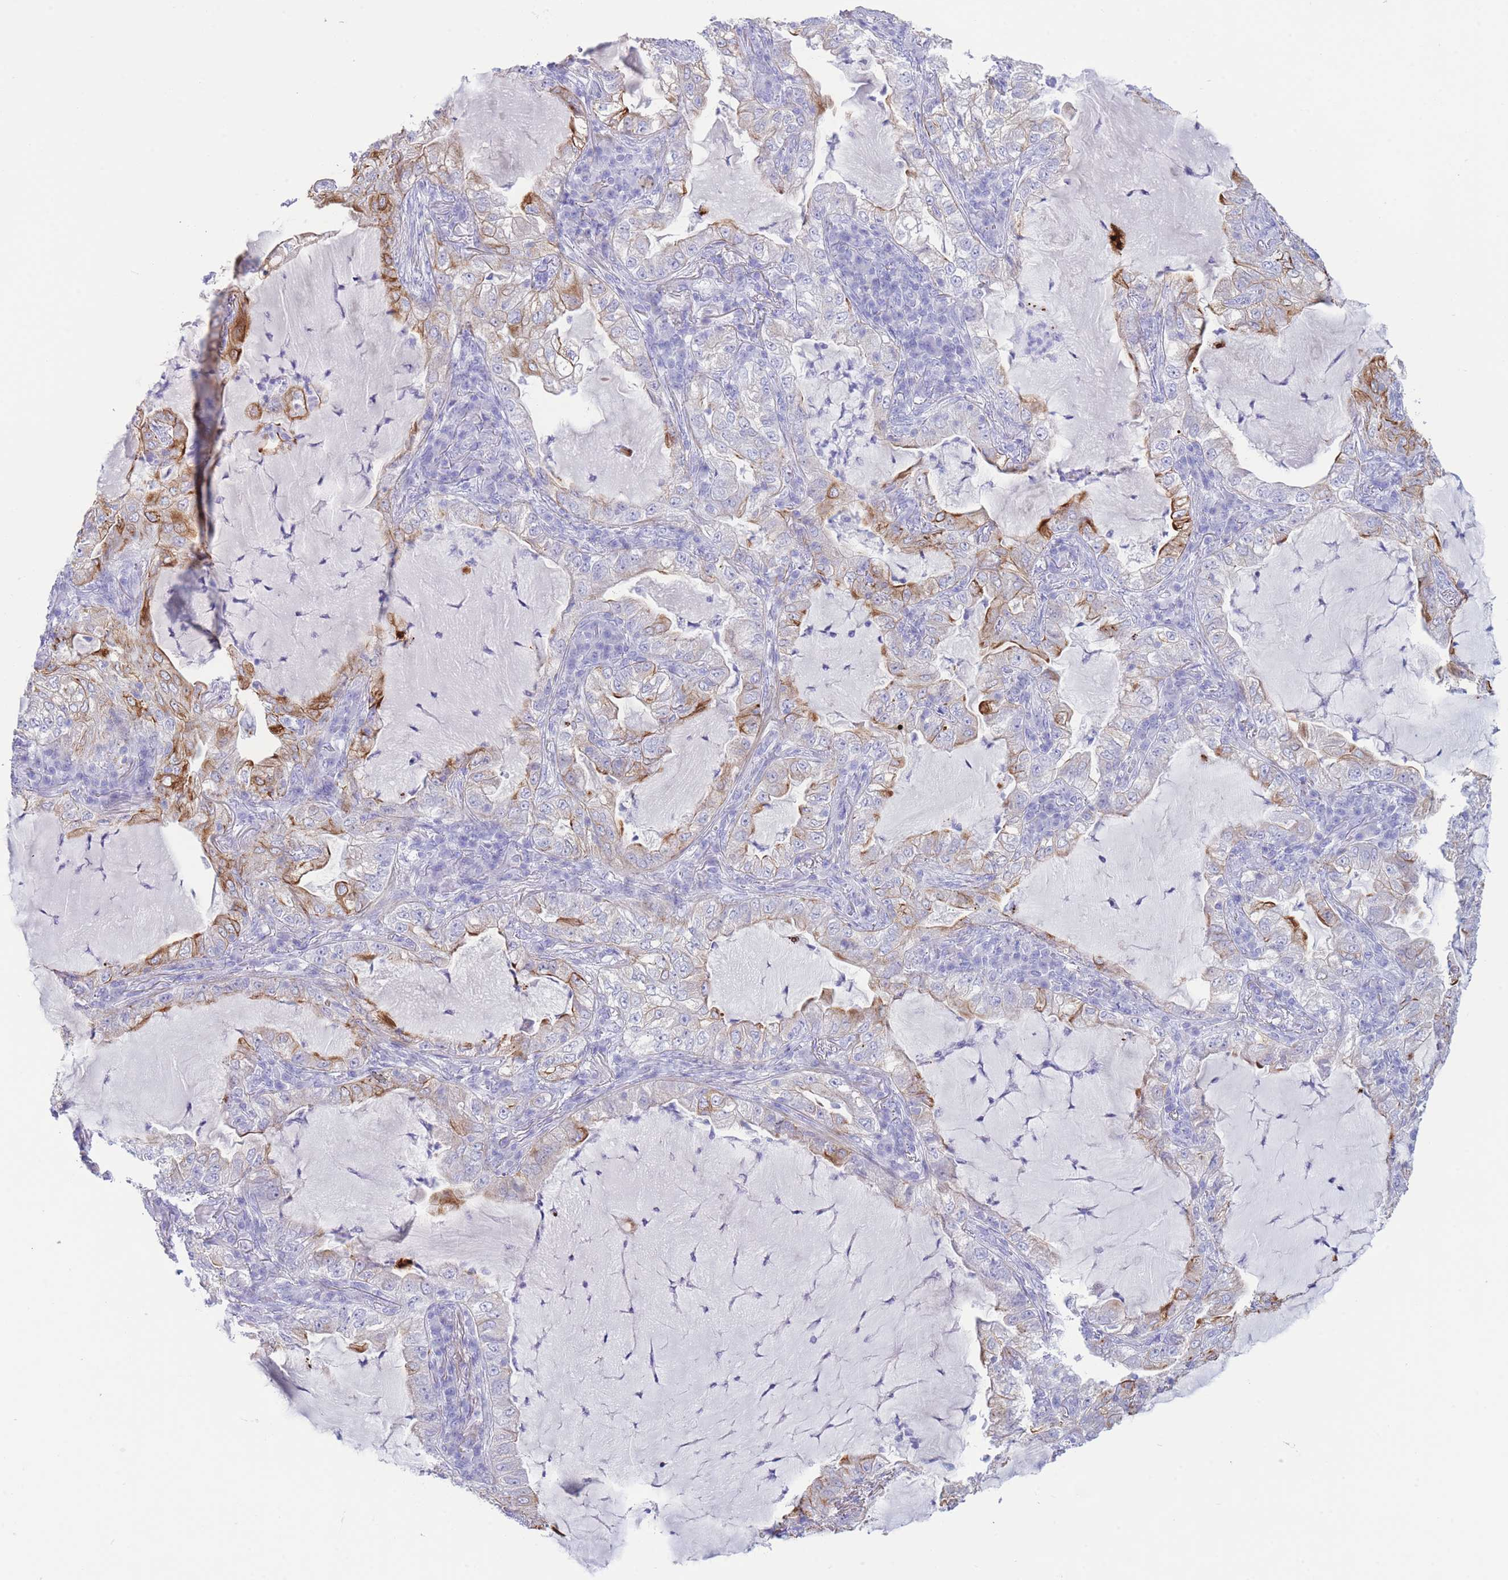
{"staining": {"intensity": "moderate", "quantity": "<25%", "location": "cytoplasmic/membranous"}, "tissue": "lung cancer", "cell_type": "Tumor cells", "image_type": "cancer", "snomed": [{"axis": "morphology", "description": "Adenocarcinoma, NOS"}, {"axis": "topography", "description": "Lung"}], "caption": "Protein expression analysis of human lung adenocarcinoma reveals moderate cytoplasmic/membranous expression in approximately <25% of tumor cells. (Brightfield microscopy of DAB IHC at high magnification).", "gene": "VWA8", "patient": {"sex": "female", "age": 73}}